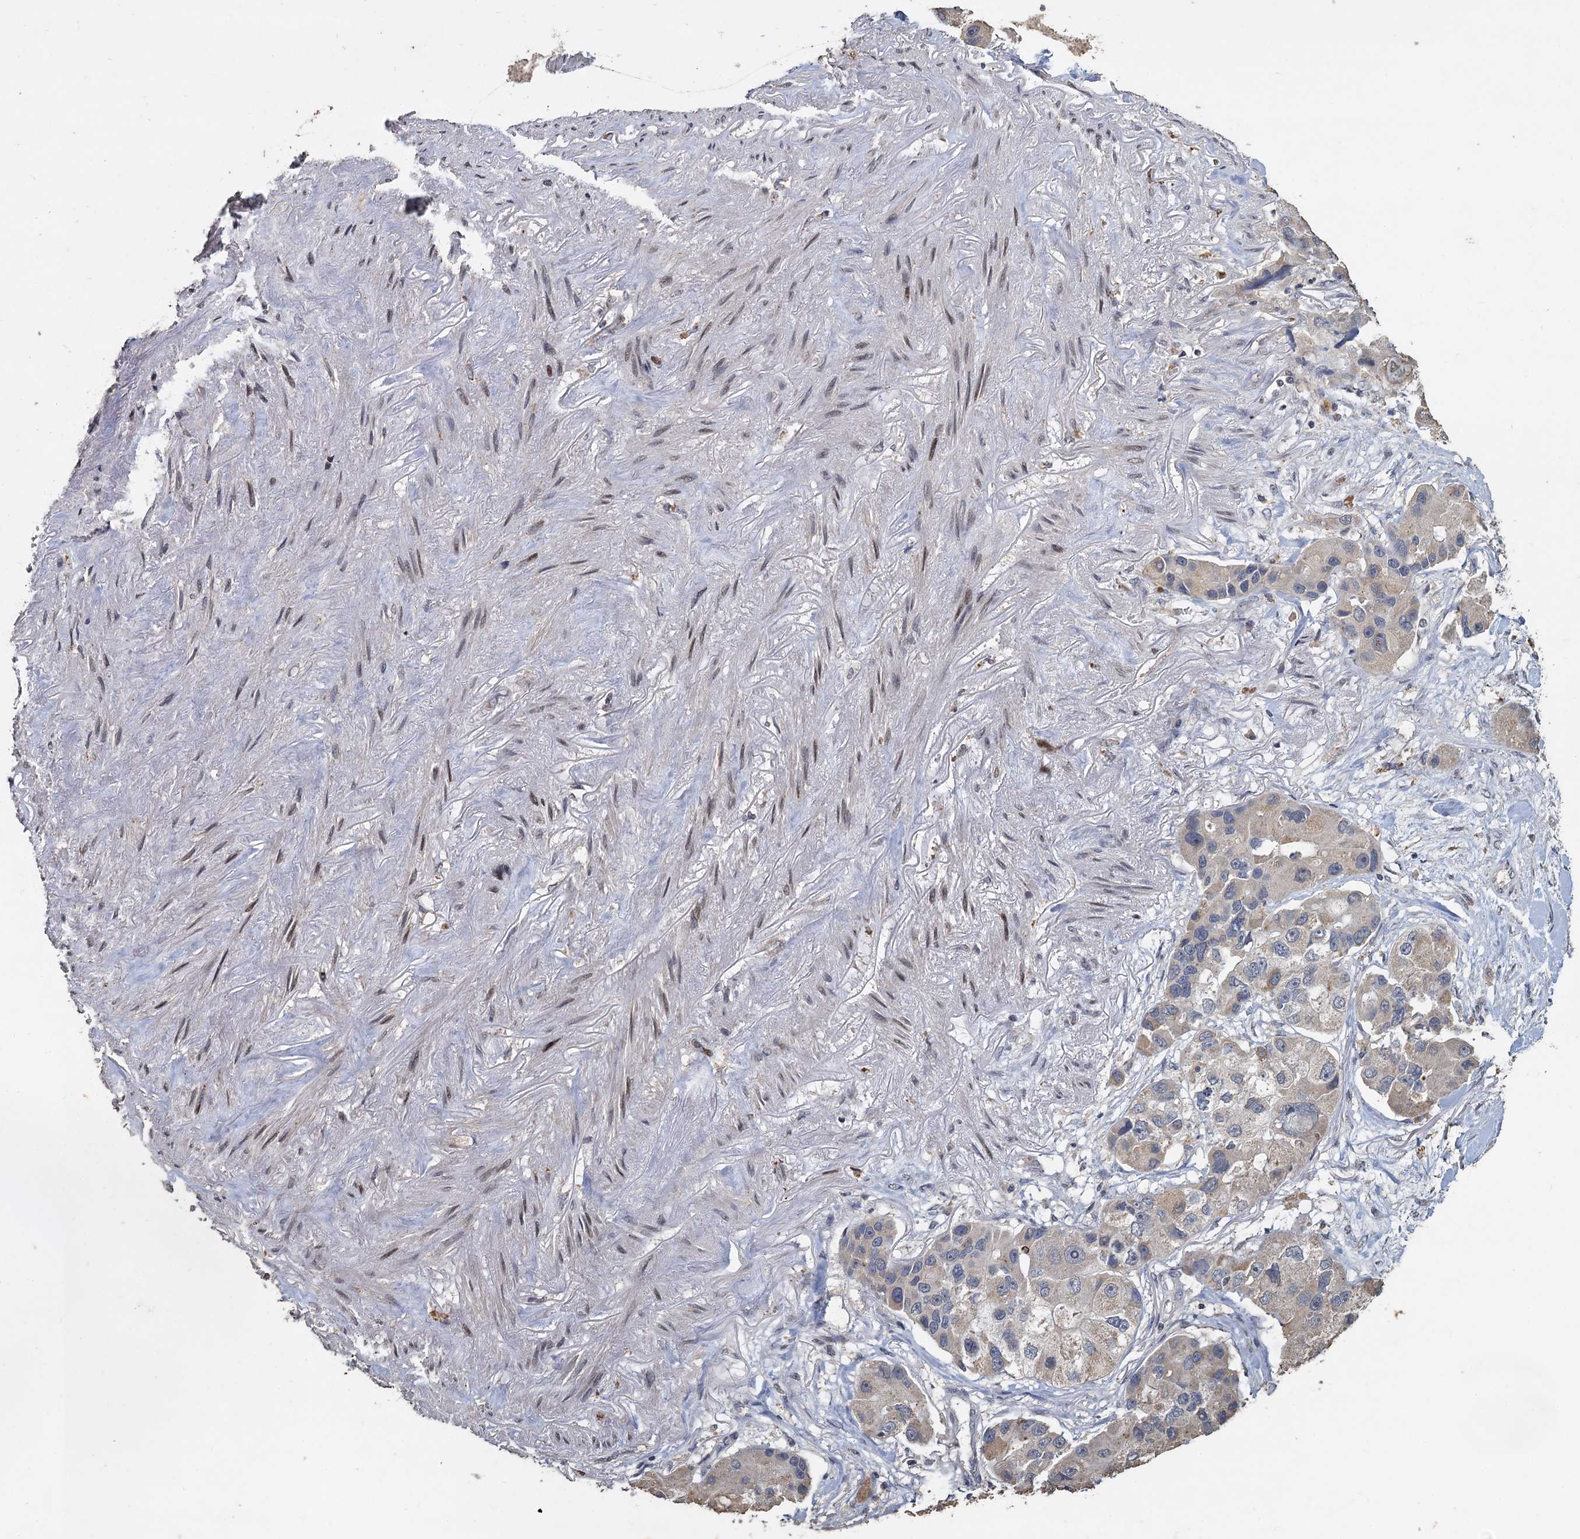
{"staining": {"intensity": "weak", "quantity": "<25%", "location": "cytoplasmic/membranous"}, "tissue": "lung cancer", "cell_type": "Tumor cells", "image_type": "cancer", "snomed": [{"axis": "morphology", "description": "Adenocarcinoma, NOS"}, {"axis": "topography", "description": "Lung"}], "caption": "Immunohistochemistry (IHC) histopathology image of human lung cancer stained for a protein (brown), which reveals no positivity in tumor cells. (Brightfield microscopy of DAB immunohistochemistry (IHC) at high magnification).", "gene": "CCDC61", "patient": {"sex": "female", "age": 54}}